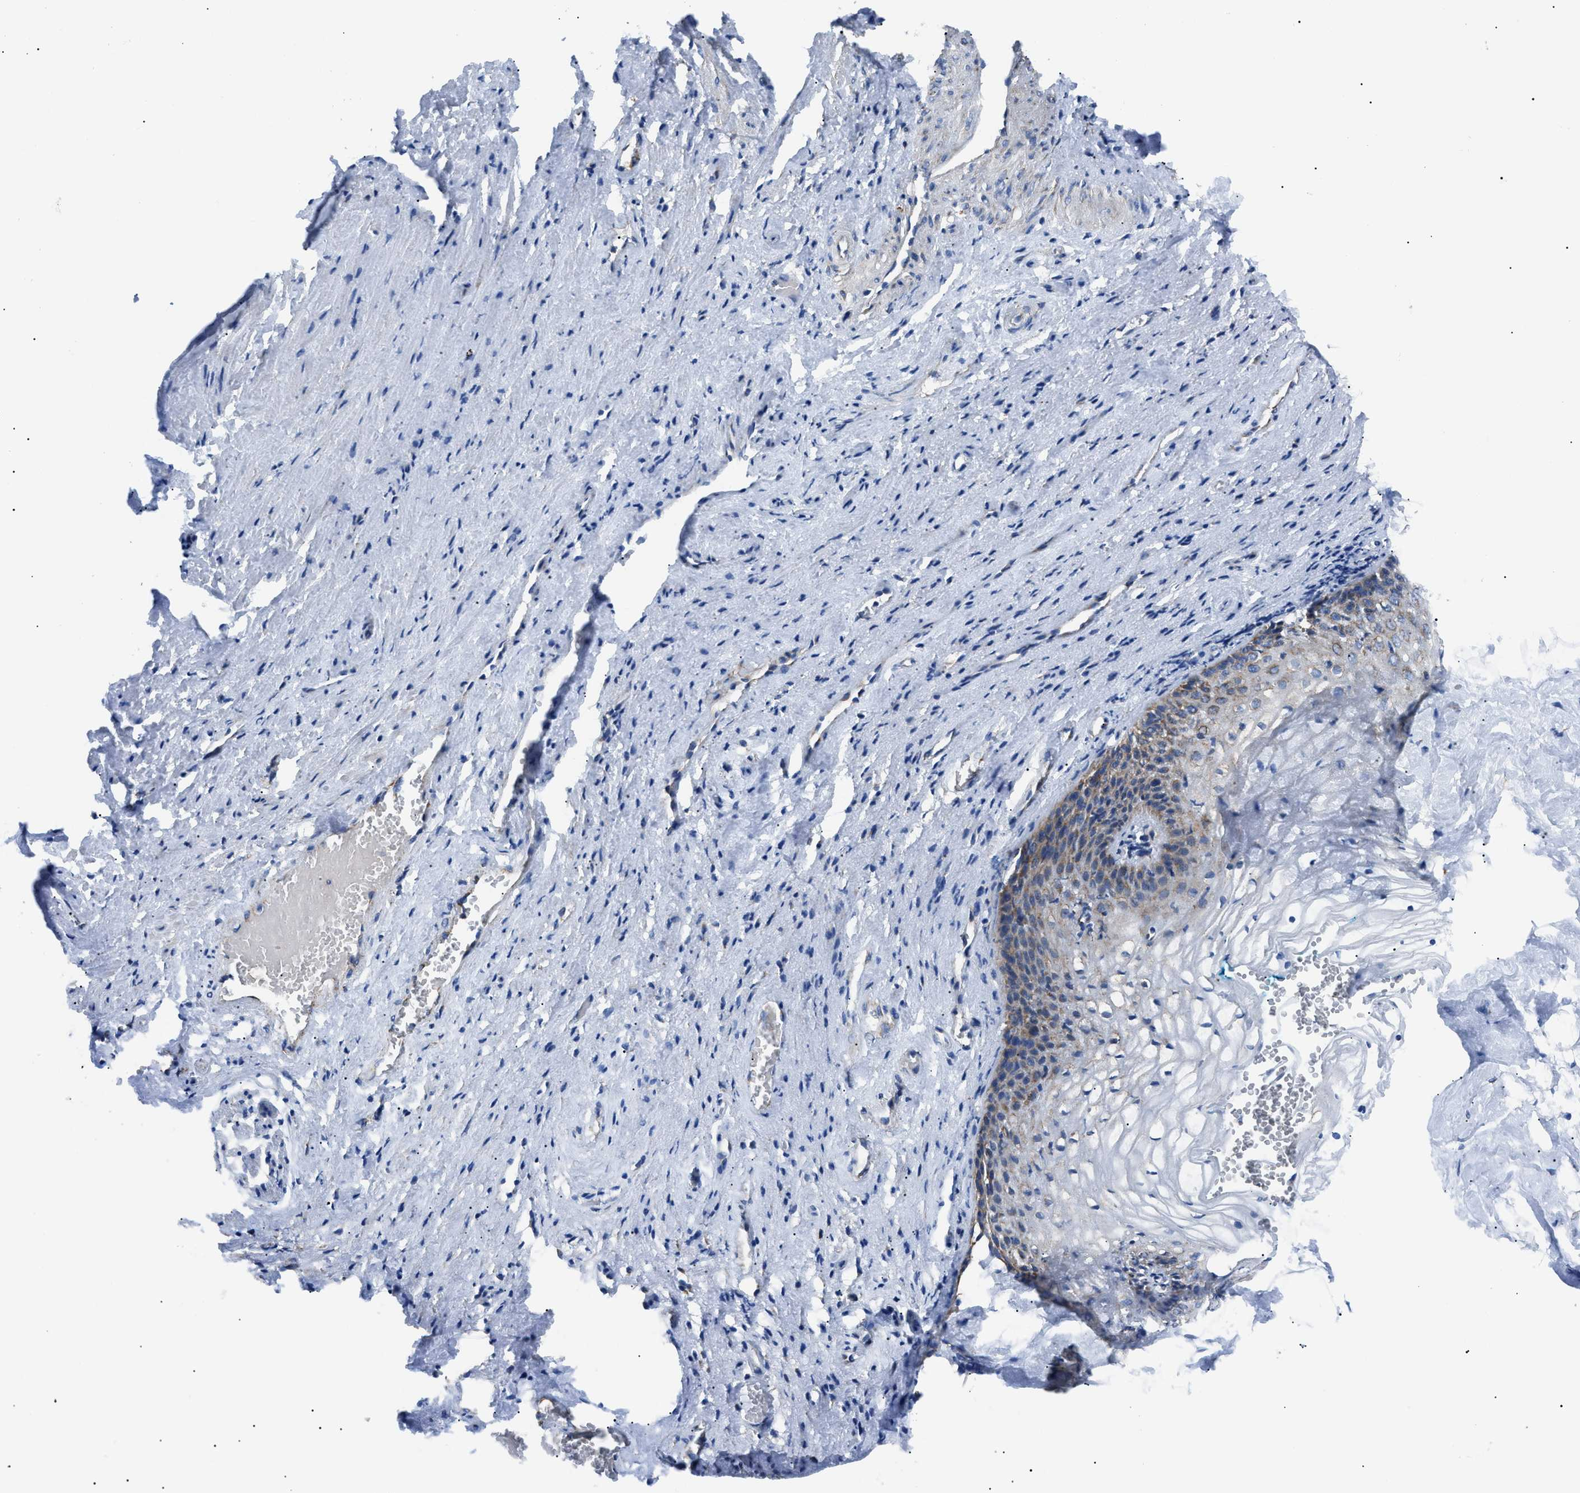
{"staining": {"intensity": "moderate", "quantity": "<25%", "location": "cytoplasmic/membranous"}, "tissue": "vagina", "cell_type": "Squamous epithelial cells", "image_type": "normal", "snomed": [{"axis": "morphology", "description": "Normal tissue, NOS"}, {"axis": "topography", "description": "Vagina"}], "caption": "Vagina stained with immunohistochemistry reveals moderate cytoplasmic/membranous staining in about <25% of squamous epithelial cells.", "gene": "PHB2", "patient": {"sex": "female", "age": 34}}